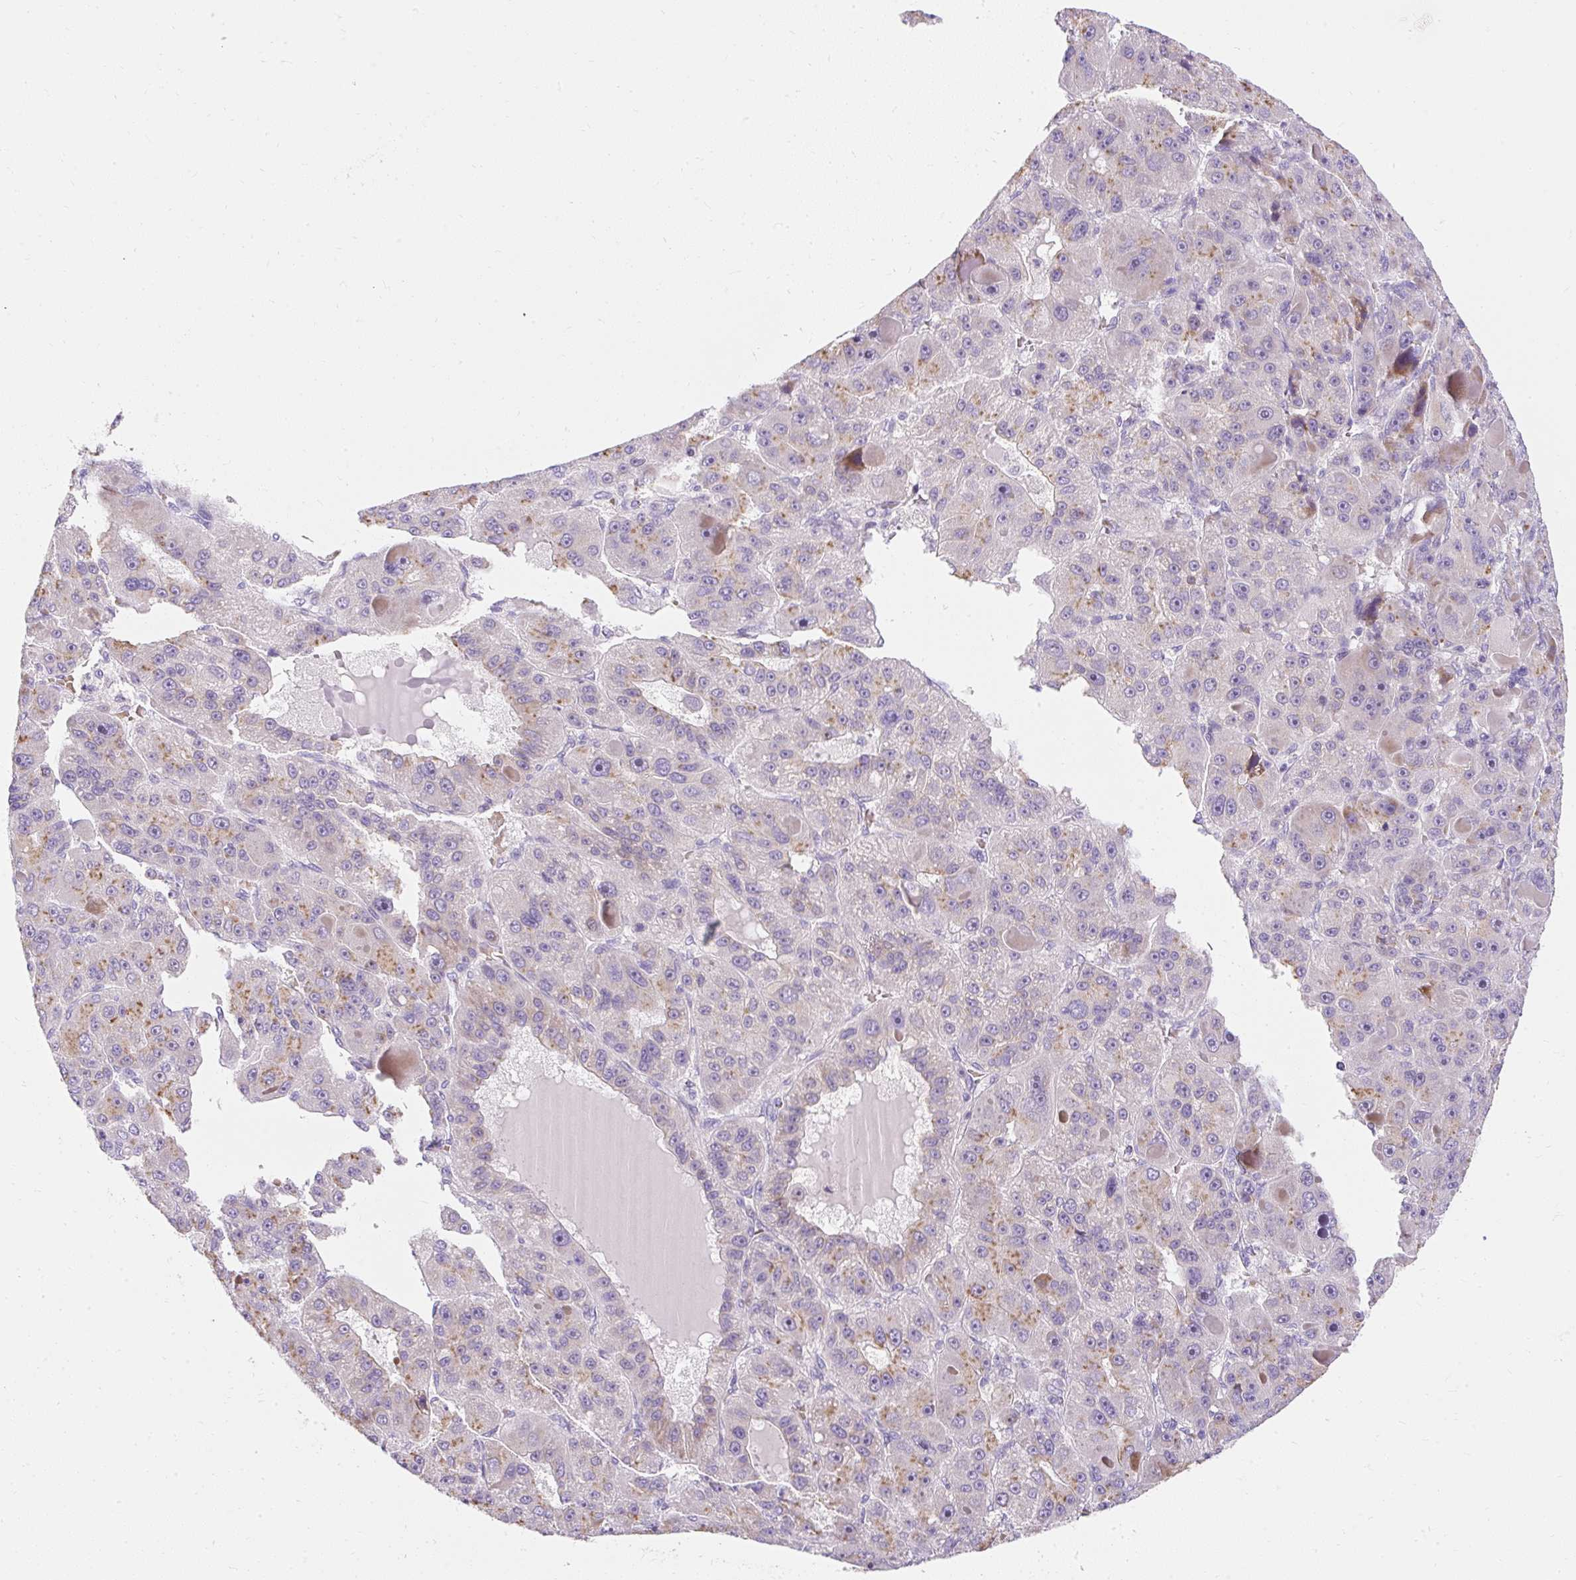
{"staining": {"intensity": "moderate", "quantity": "<25%", "location": "cytoplasmic/membranous"}, "tissue": "liver cancer", "cell_type": "Tumor cells", "image_type": "cancer", "snomed": [{"axis": "morphology", "description": "Carcinoma, Hepatocellular, NOS"}, {"axis": "topography", "description": "Liver"}], "caption": "Moderate cytoplasmic/membranous staining is identified in about <25% of tumor cells in liver cancer.", "gene": "DTX4", "patient": {"sex": "male", "age": 76}}